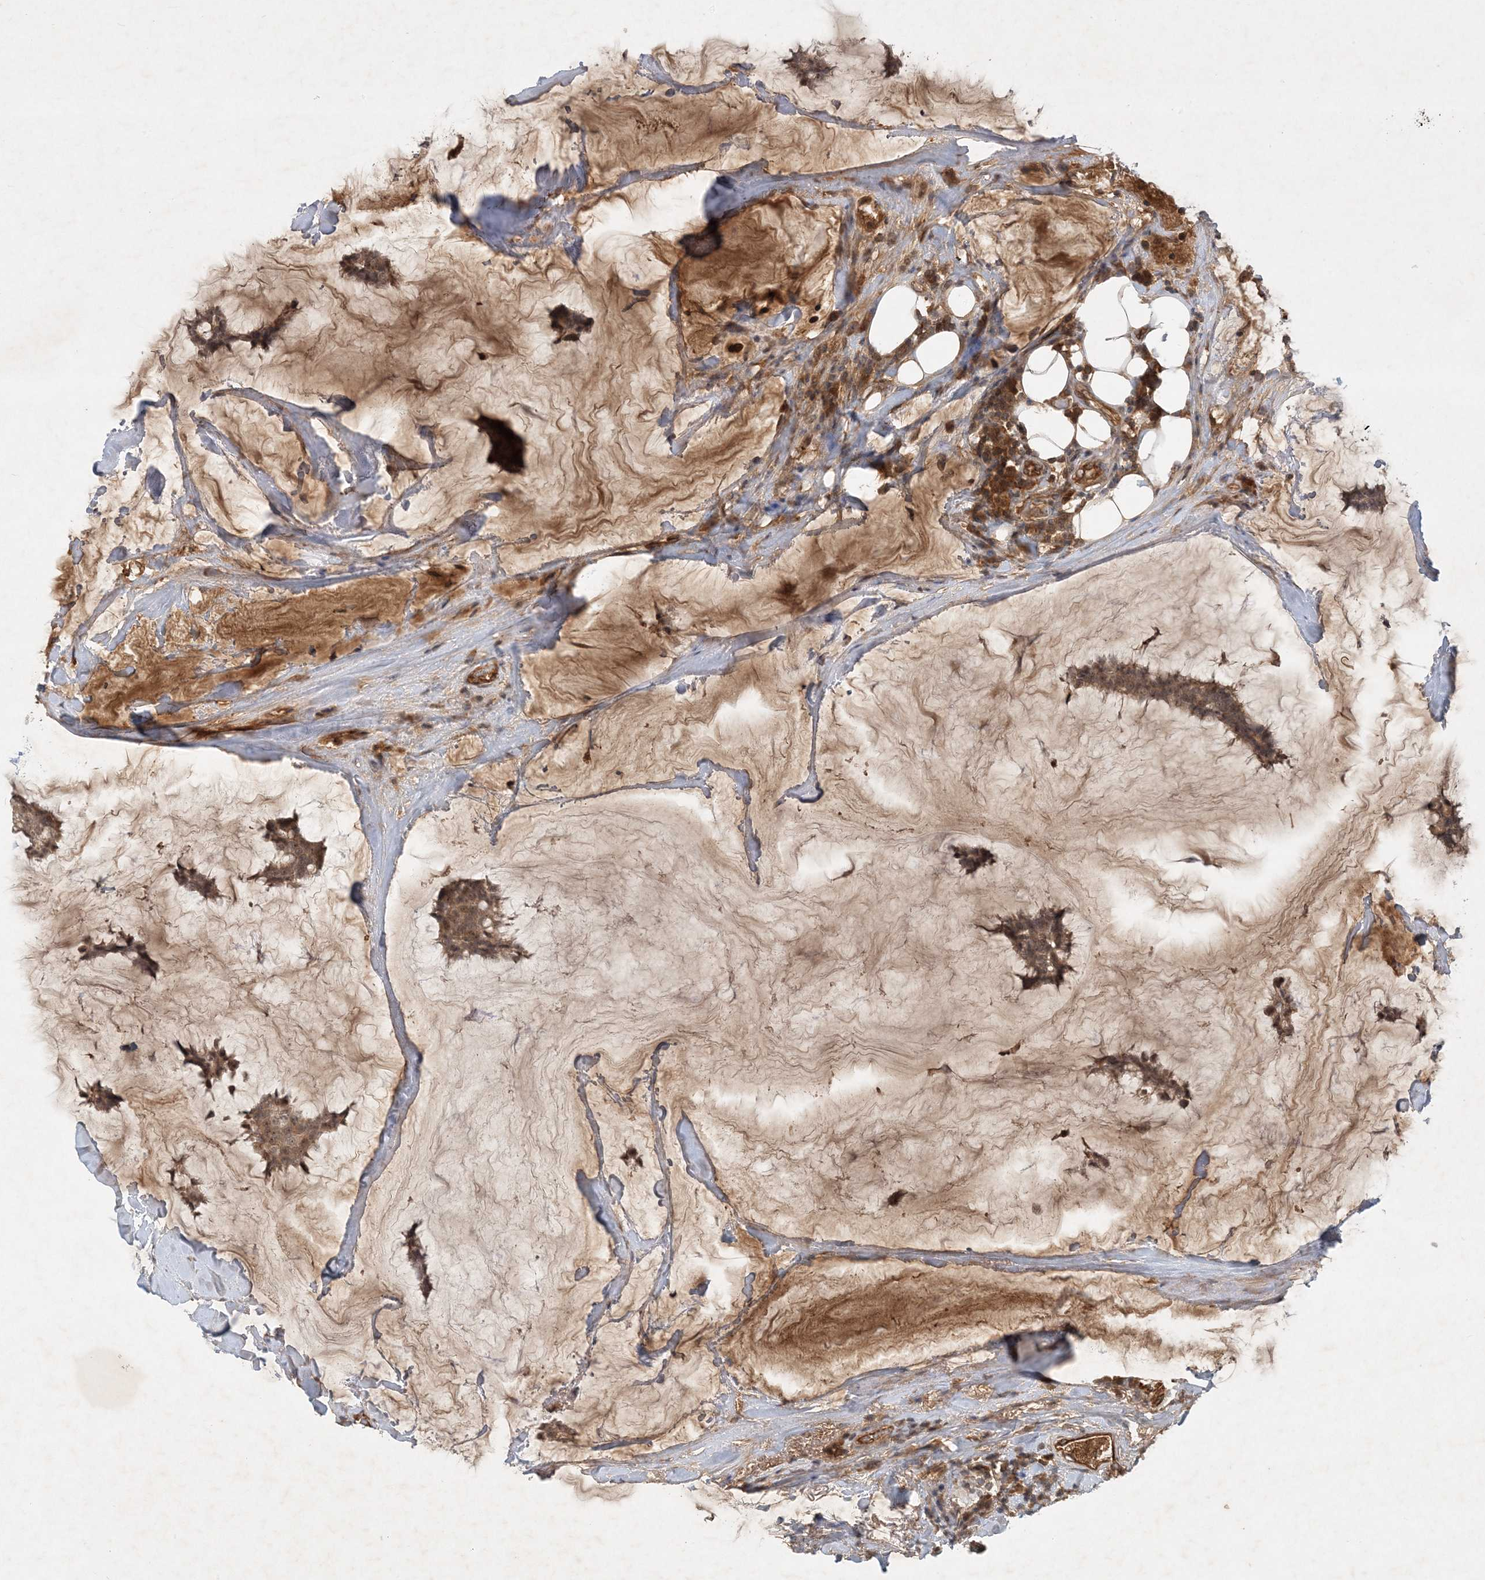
{"staining": {"intensity": "moderate", "quantity": ">75%", "location": "cytoplasmic/membranous,nuclear"}, "tissue": "breast cancer", "cell_type": "Tumor cells", "image_type": "cancer", "snomed": [{"axis": "morphology", "description": "Duct carcinoma"}, {"axis": "topography", "description": "Breast"}], "caption": "An immunohistochemistry micrograph of tumor tissue is shown. Protein staining in brown highlights moderate cytoplasmic/membranous and nuclear positivity in breast cancer within tumor cells.", "gene": "ZCCHC4", "patient": {"sex": "female", "age": 93}}